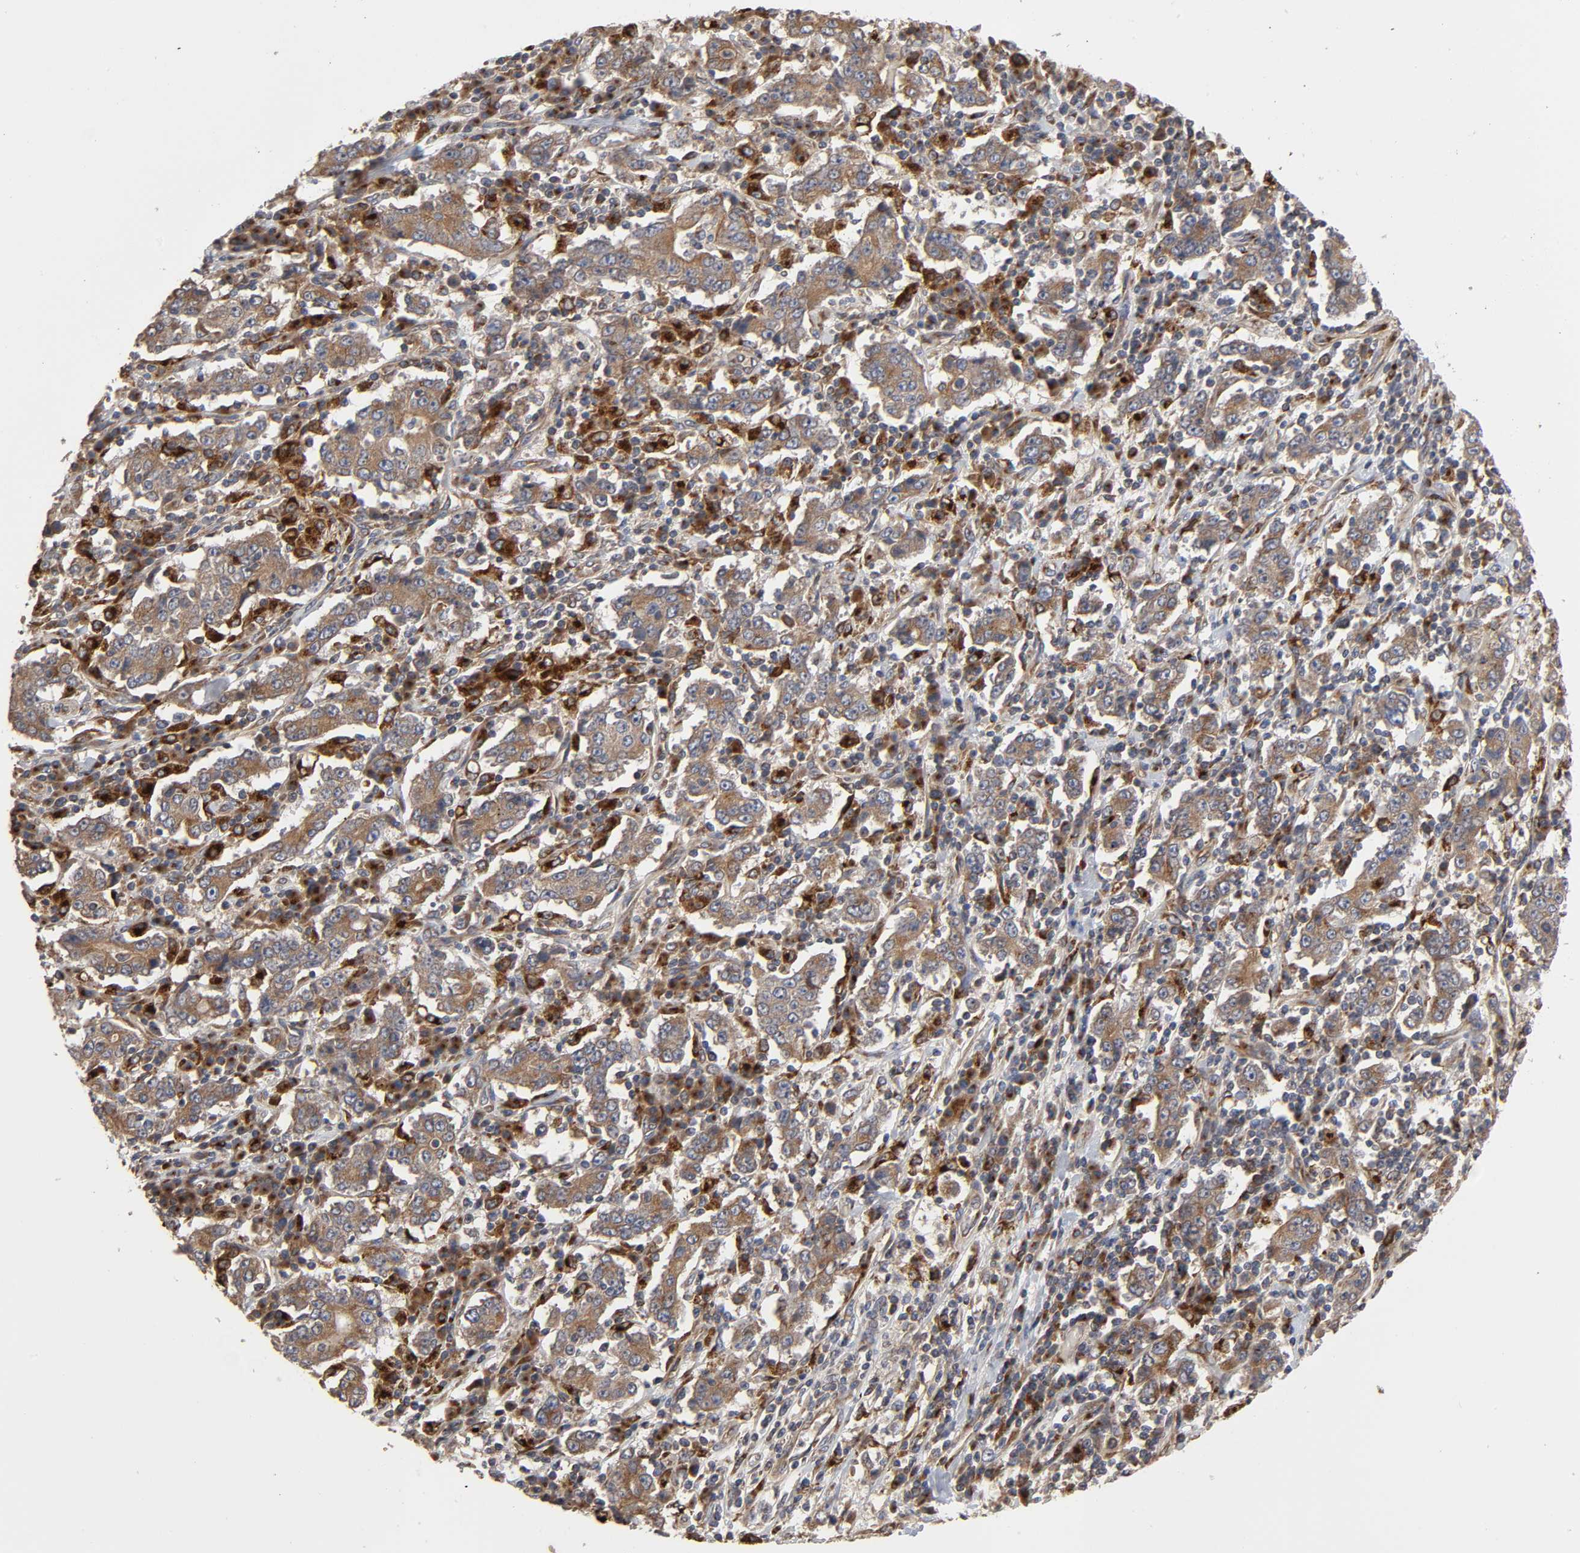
{"staining": {"intensity": "moderate", "quantity": ">75%", "location": "cytoplasmic/membranous"}, "tissue": "stomach cancer", "cell_type": "Tumor cells", "image_type": "cancer", "snomed": [{"axis": "morphology", "description": "Normal tissue, NOS"}, {"axis": "morphology", "description": "Adenocarcinoma, NOS"}, {"axis": "topography", "description": "Stomach, upper"}, {"axis": "topography", "description": "Stomach"}], "caption": "A high-resolution histopathology image shows immunohistochemistry (IHC) staining of stomach cancer, which demonstrates moderate cytoplasmic/membranous expression in approximately >75% of tumor cells.", "gene": "GNPTG", "patient": {"sex": "male", "age": 59}}